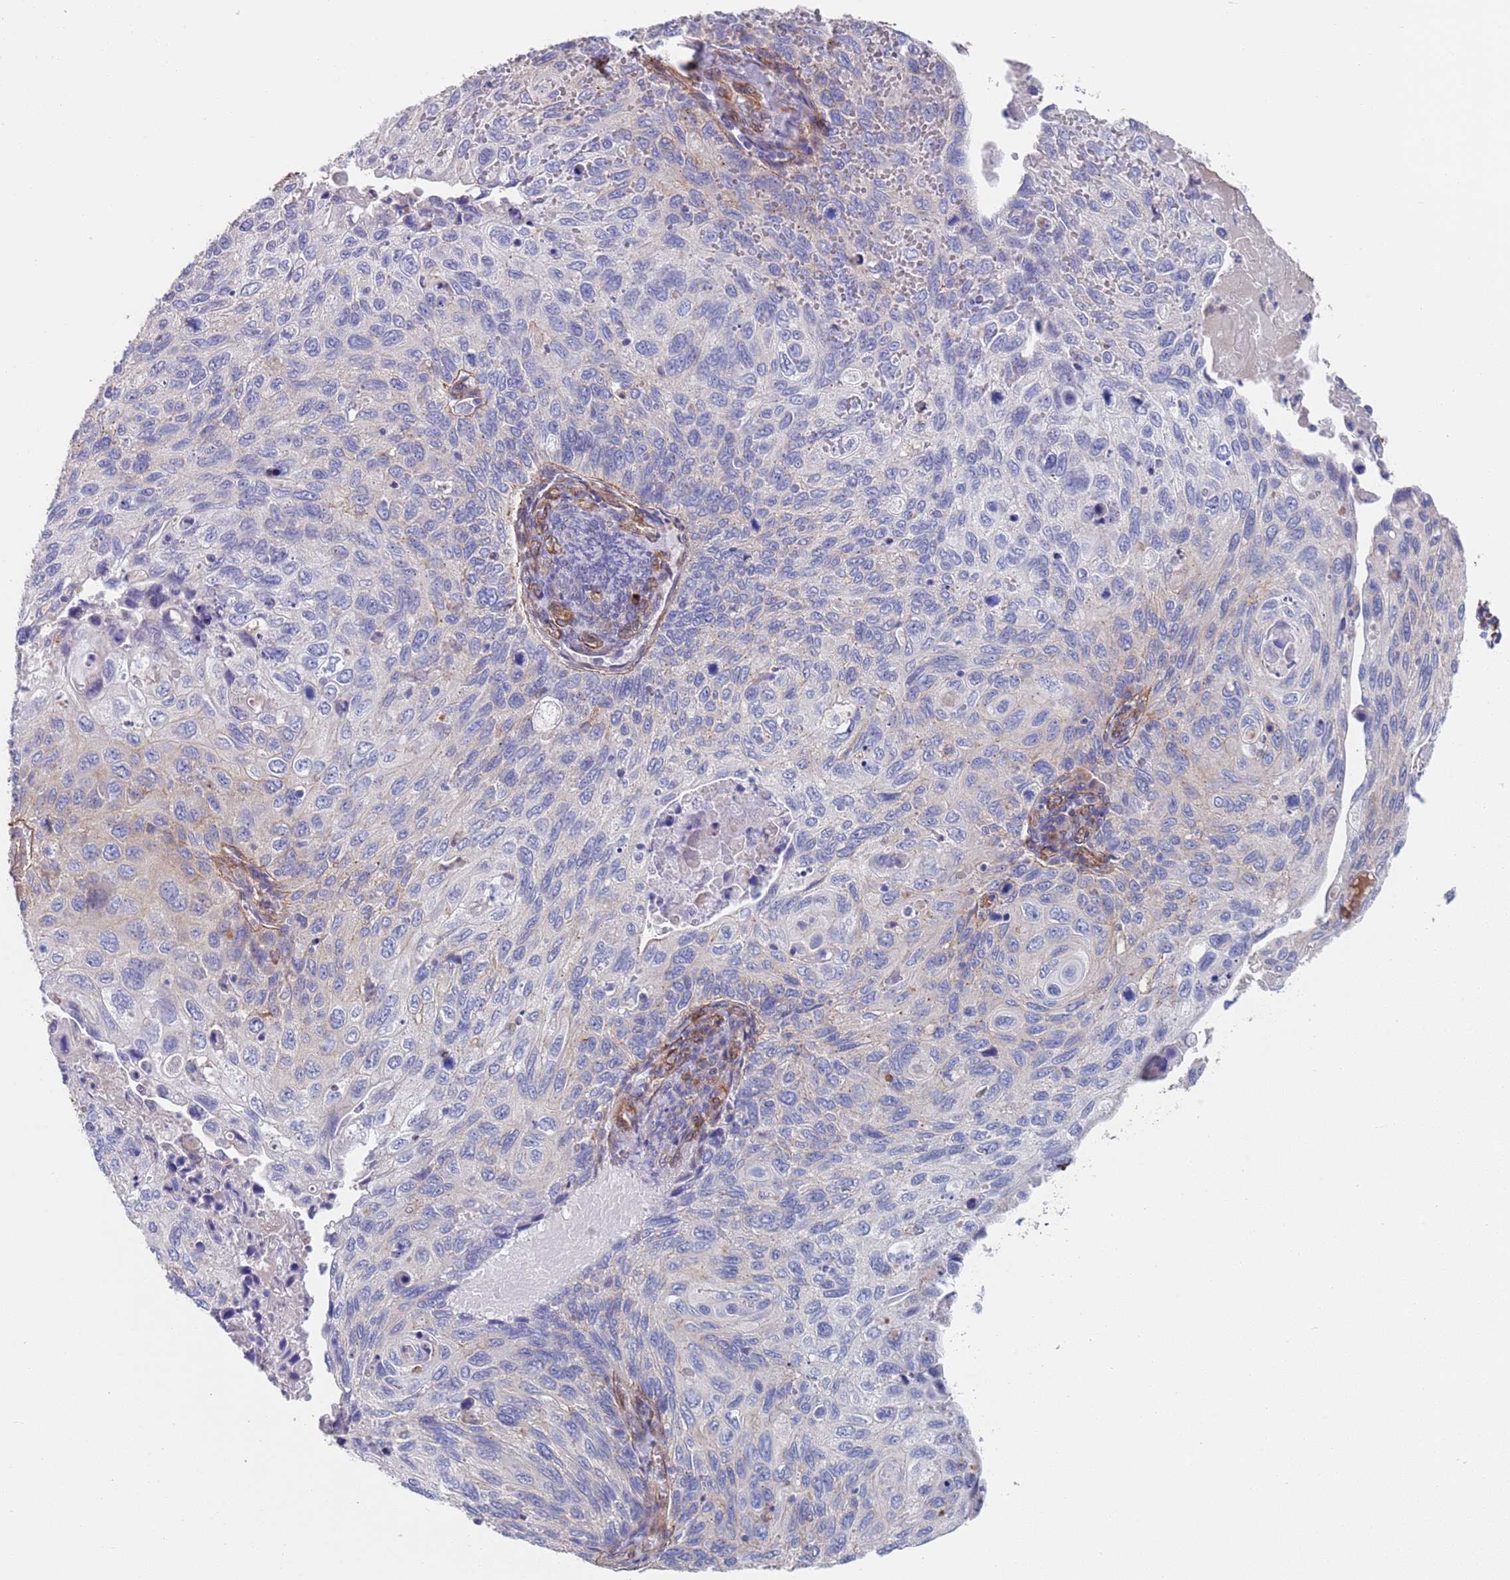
{"staining": {"intensity": "negative", "quantity": "none", "location": "none"}, "tissue": "cervical cancer", "cell_type": "Tumor cells", "image_type": "cancer", "snomed": [{"axis": "morphology", "description": "Squamous cell carcinoma, NOS"}, {"axis": "topography", "description": "Cervix"}], "caption": "DAB immunohistochemical staining of squamous cell carcinoma (cervical) demonstrates no significant expression in tumor cells. The staining is performed using DAB brown chromogen with nuclei counter-stained in using hematoxylin.", "gene": "JAKMIP2", "patient": {"sex": "female", "age": 70}}